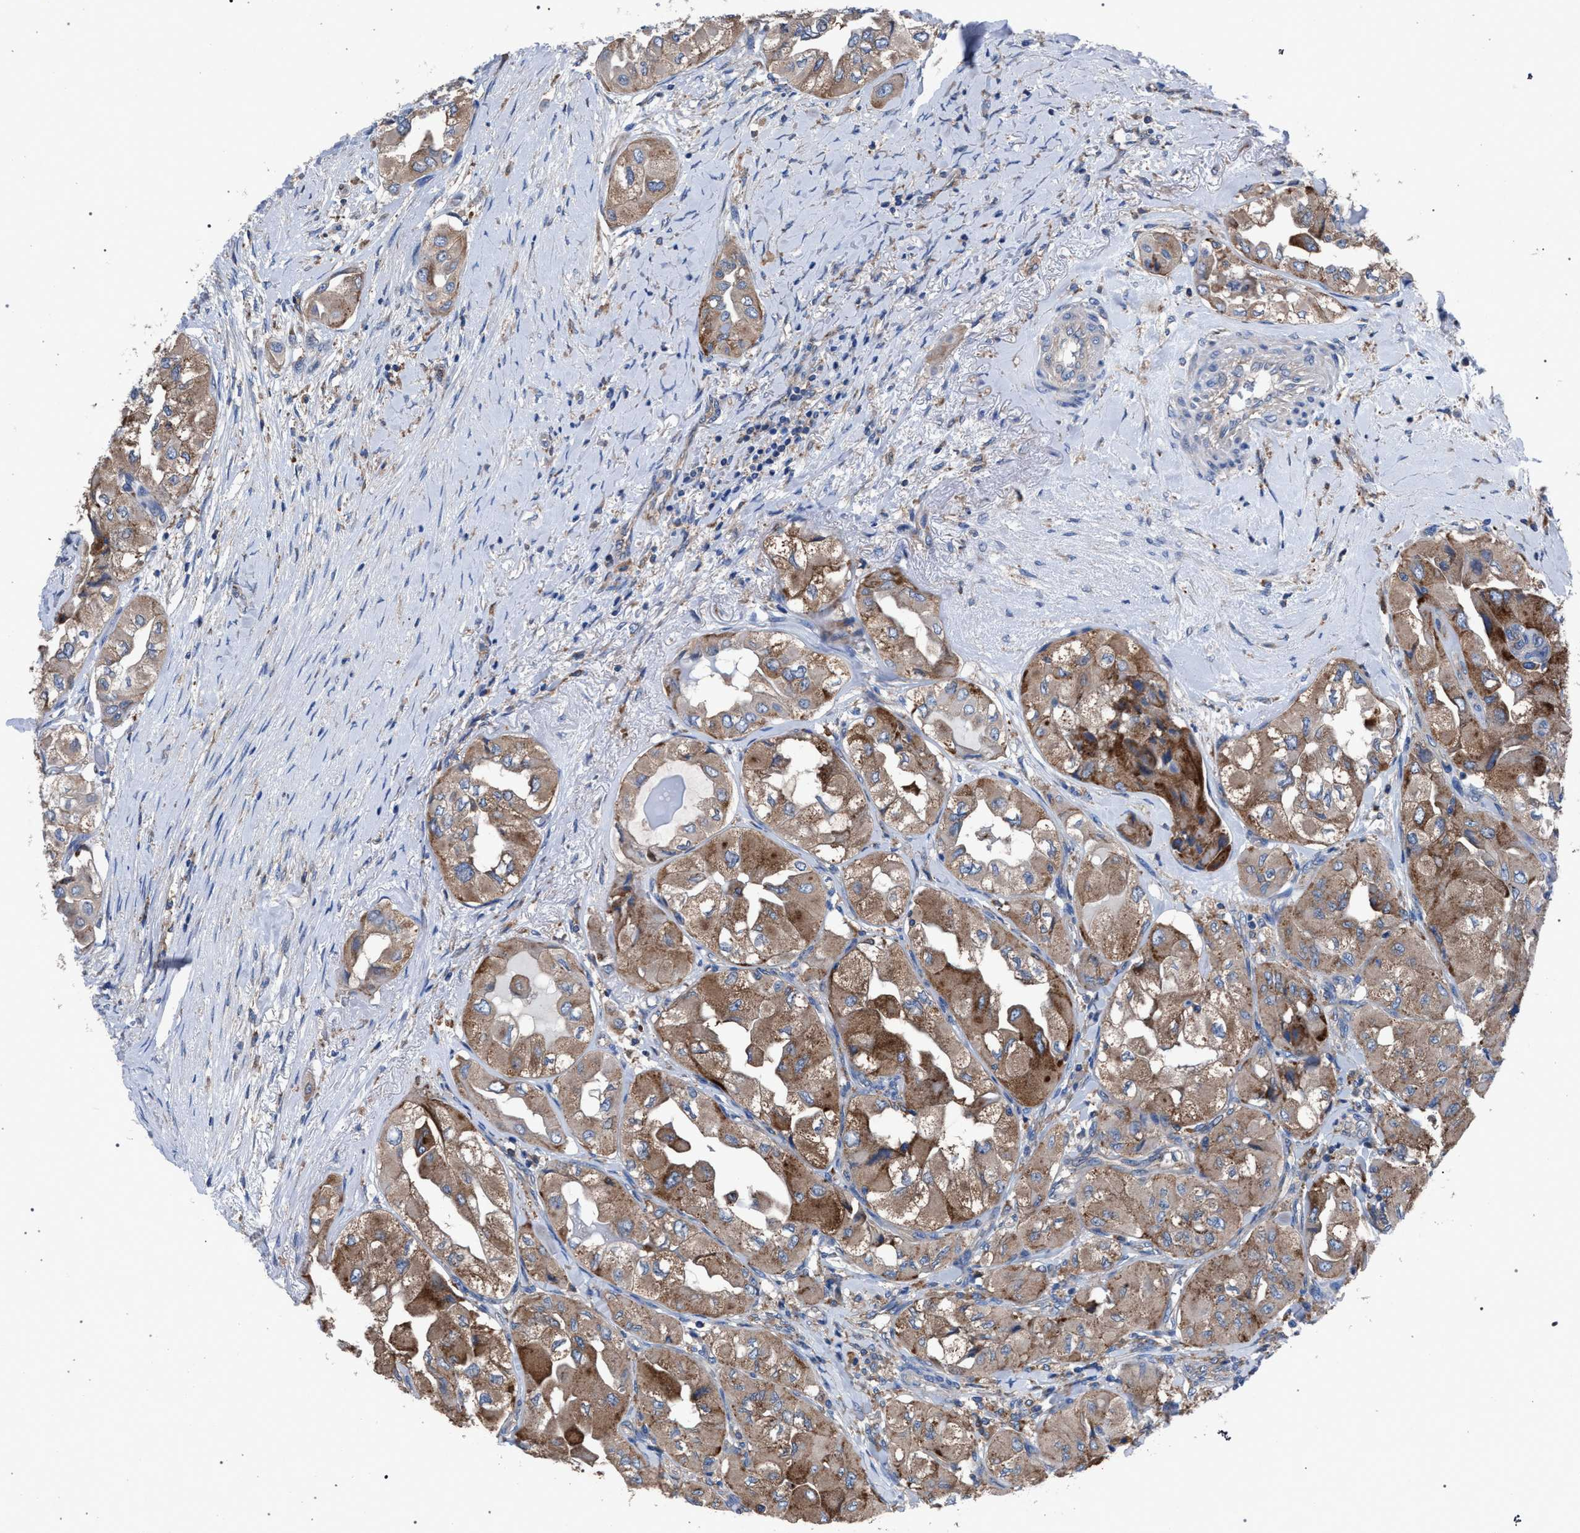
{"staining": {"intensity": "moderate", "quantity": ">75%", "location": "cytoplasmic/membranous"}, "tissue": "thyroid cancer", "cell_type": "Tumor cells", "image_type": "cancer", "snomed": [{"axis": "morphology", "description": "Papillary adenocarcinoma, NOS"}, {"axis": "topography", "description": "Thyroid gland"}], "caption": "Immunohistochemistry (DAB (3,3'-diaminobenzidine)) staining of thyroid cancer (papillary adenocarcinoma) shows moderate cytoplasmic/membranous protein positivity in about >75% of tumor cells.", "gene": "ATP6V0A1", "patient": {"sex": "female", "age": 59}}